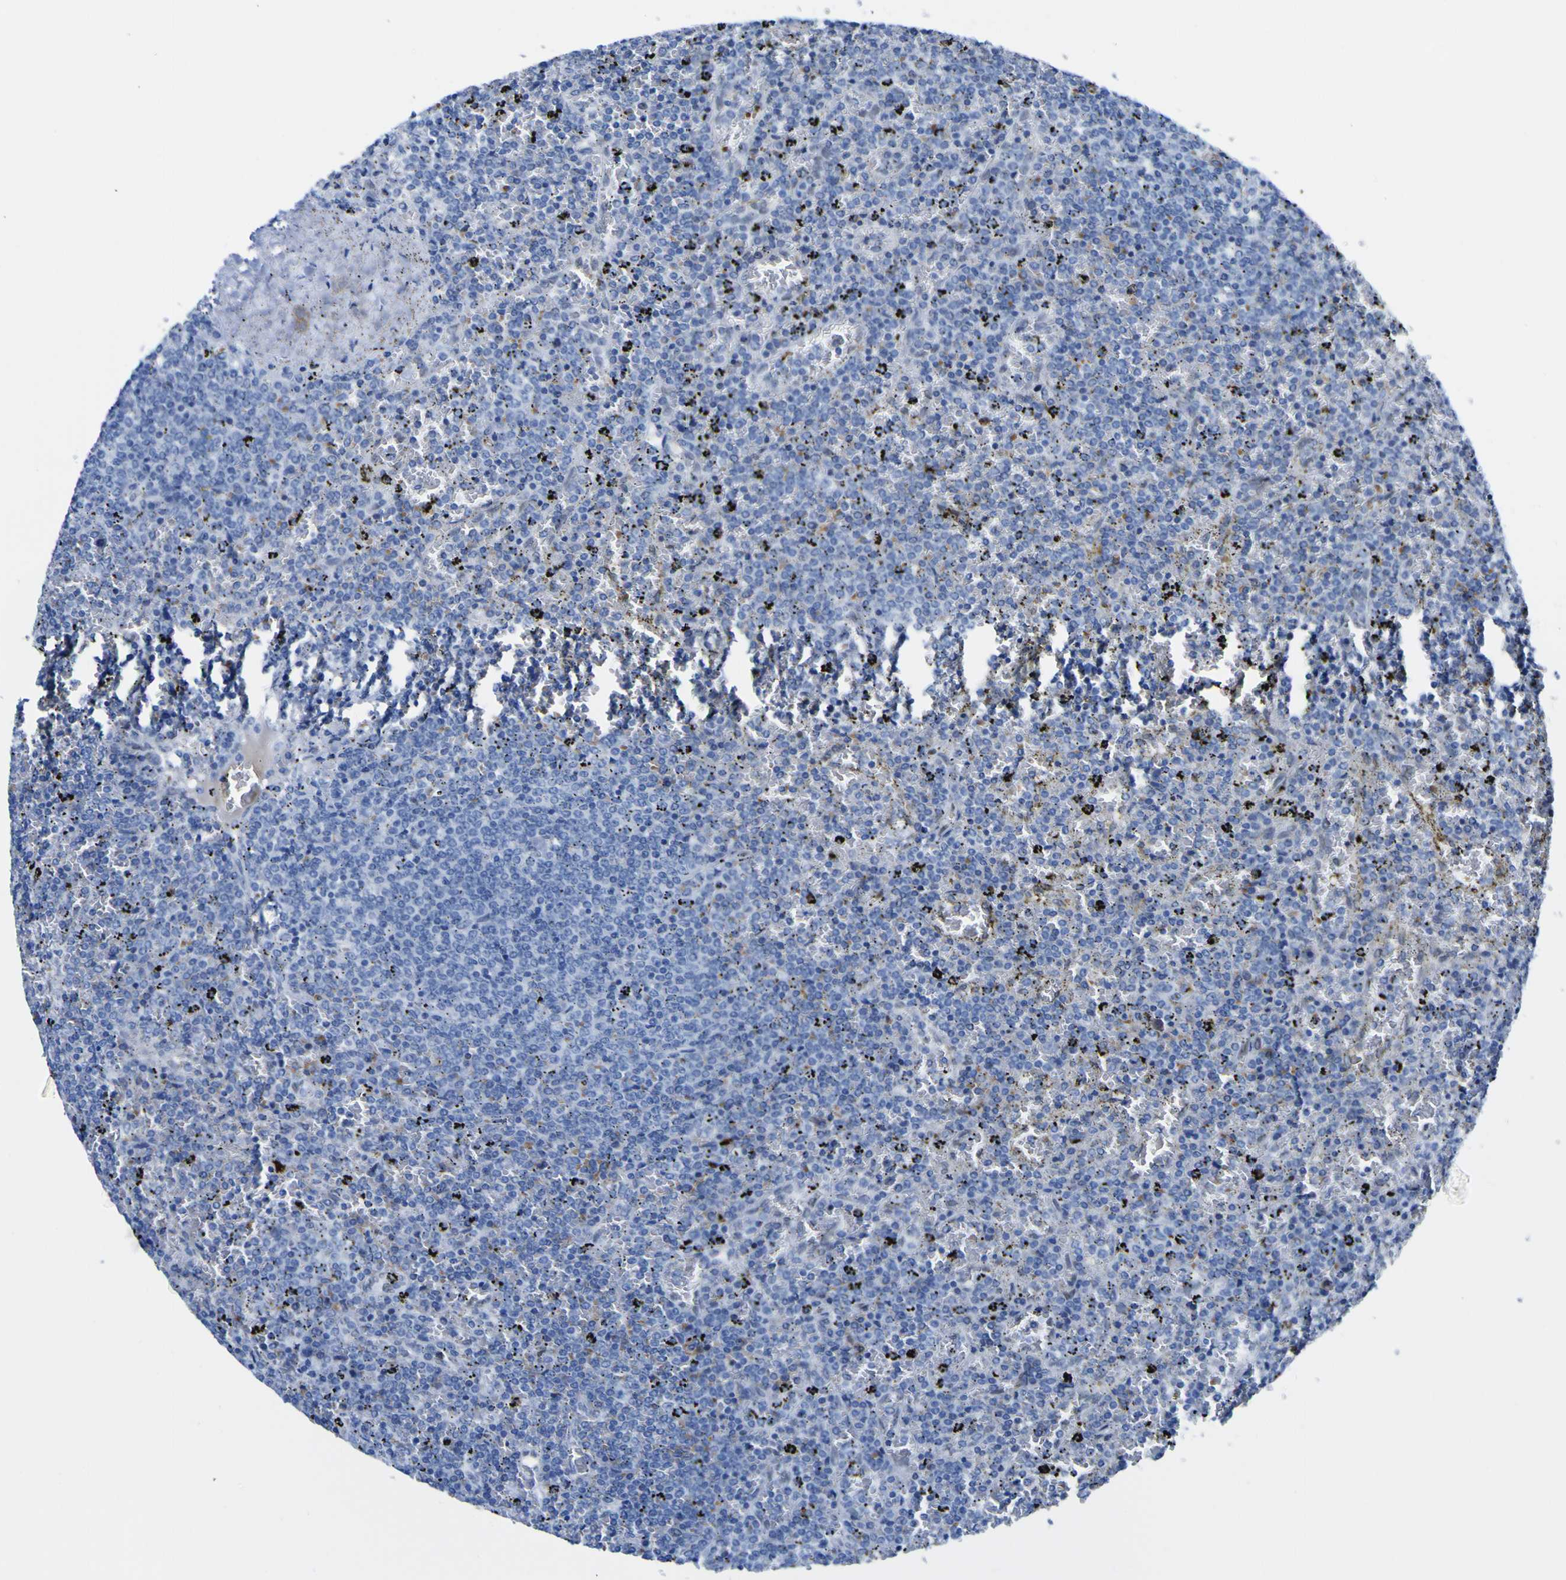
{"staining": {"intensity": "negative", "quantity": "none", "location": "none"}, "tissue": "lymphoma", "cell_type": "Tumor cells", "image_type": "cancer", "snomed": [{"axis": "morphology", "description": "Malignant lymphoma, non-Hodgkin's type, Low grade"}, {"axis": "topography", "description": "Spleen"}], "caption": "The image reveals no staining of tumor cells in lymphoma.", "gene": "DACH1", "patient": {"sex": "female", "age": 77}}